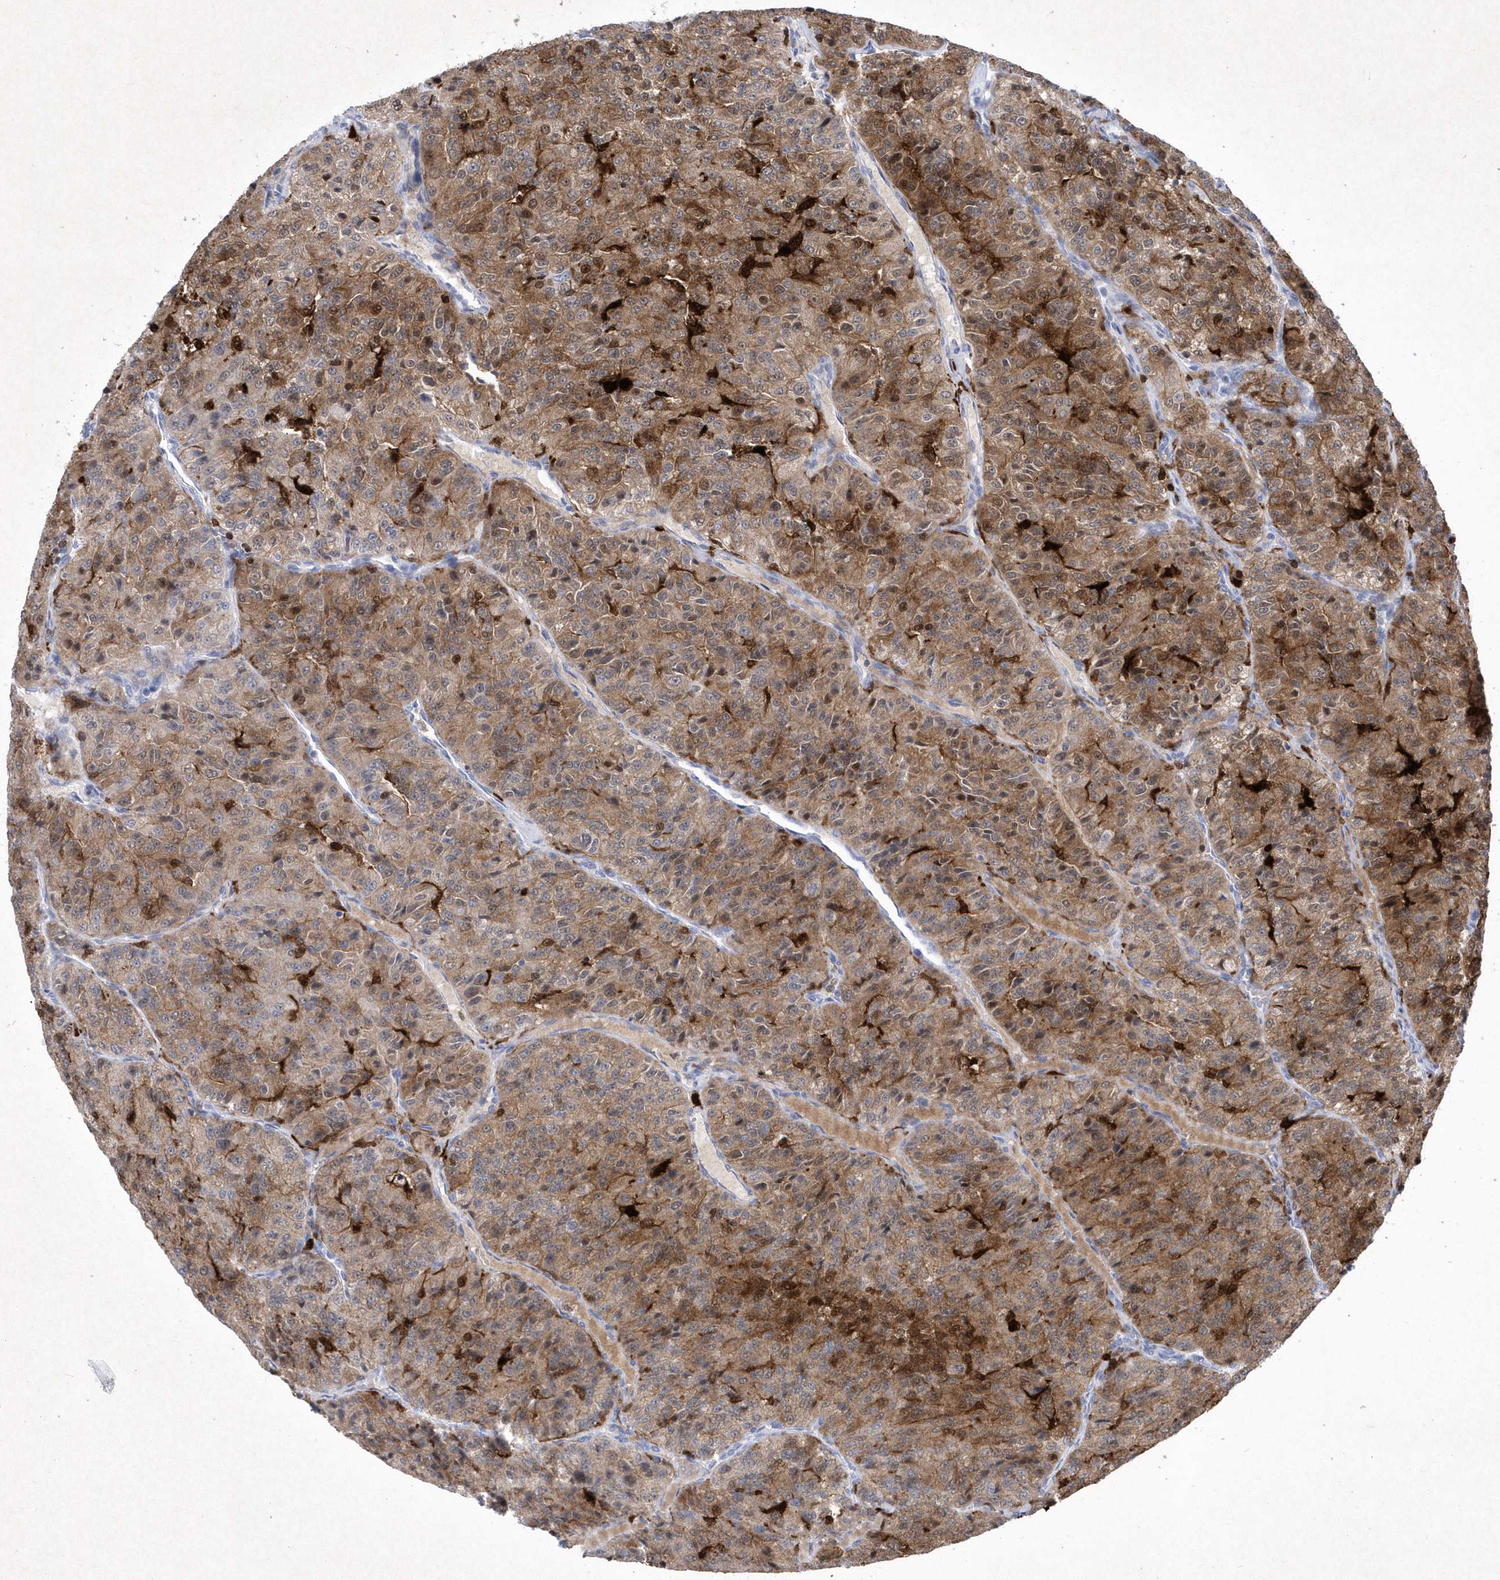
{"staining": {"intensity": "moderate", "quantity": ">75%", "location": "cytoplasmic/membranous"}, "tissue": "renal cancer", "cell_type": "Tumor cells", "image_type": "cancer", "snomed": [{"axis": "morphology", "description": "Adenocarcinoma, NOS"}, {"axis": "topography", "description": "Kidney"}], "caption": "Immunohistochemical staining of renal cancer (adenocarcinoma) reveals medium levels of moderate cytoplasmic/membranous protein expression in approximately >75% of tumor cells. (DAB IHC with brightfield microscopy, high magnification).", "gene": "BHLHA15", "patient": {"sex": "female", "age": 63}}